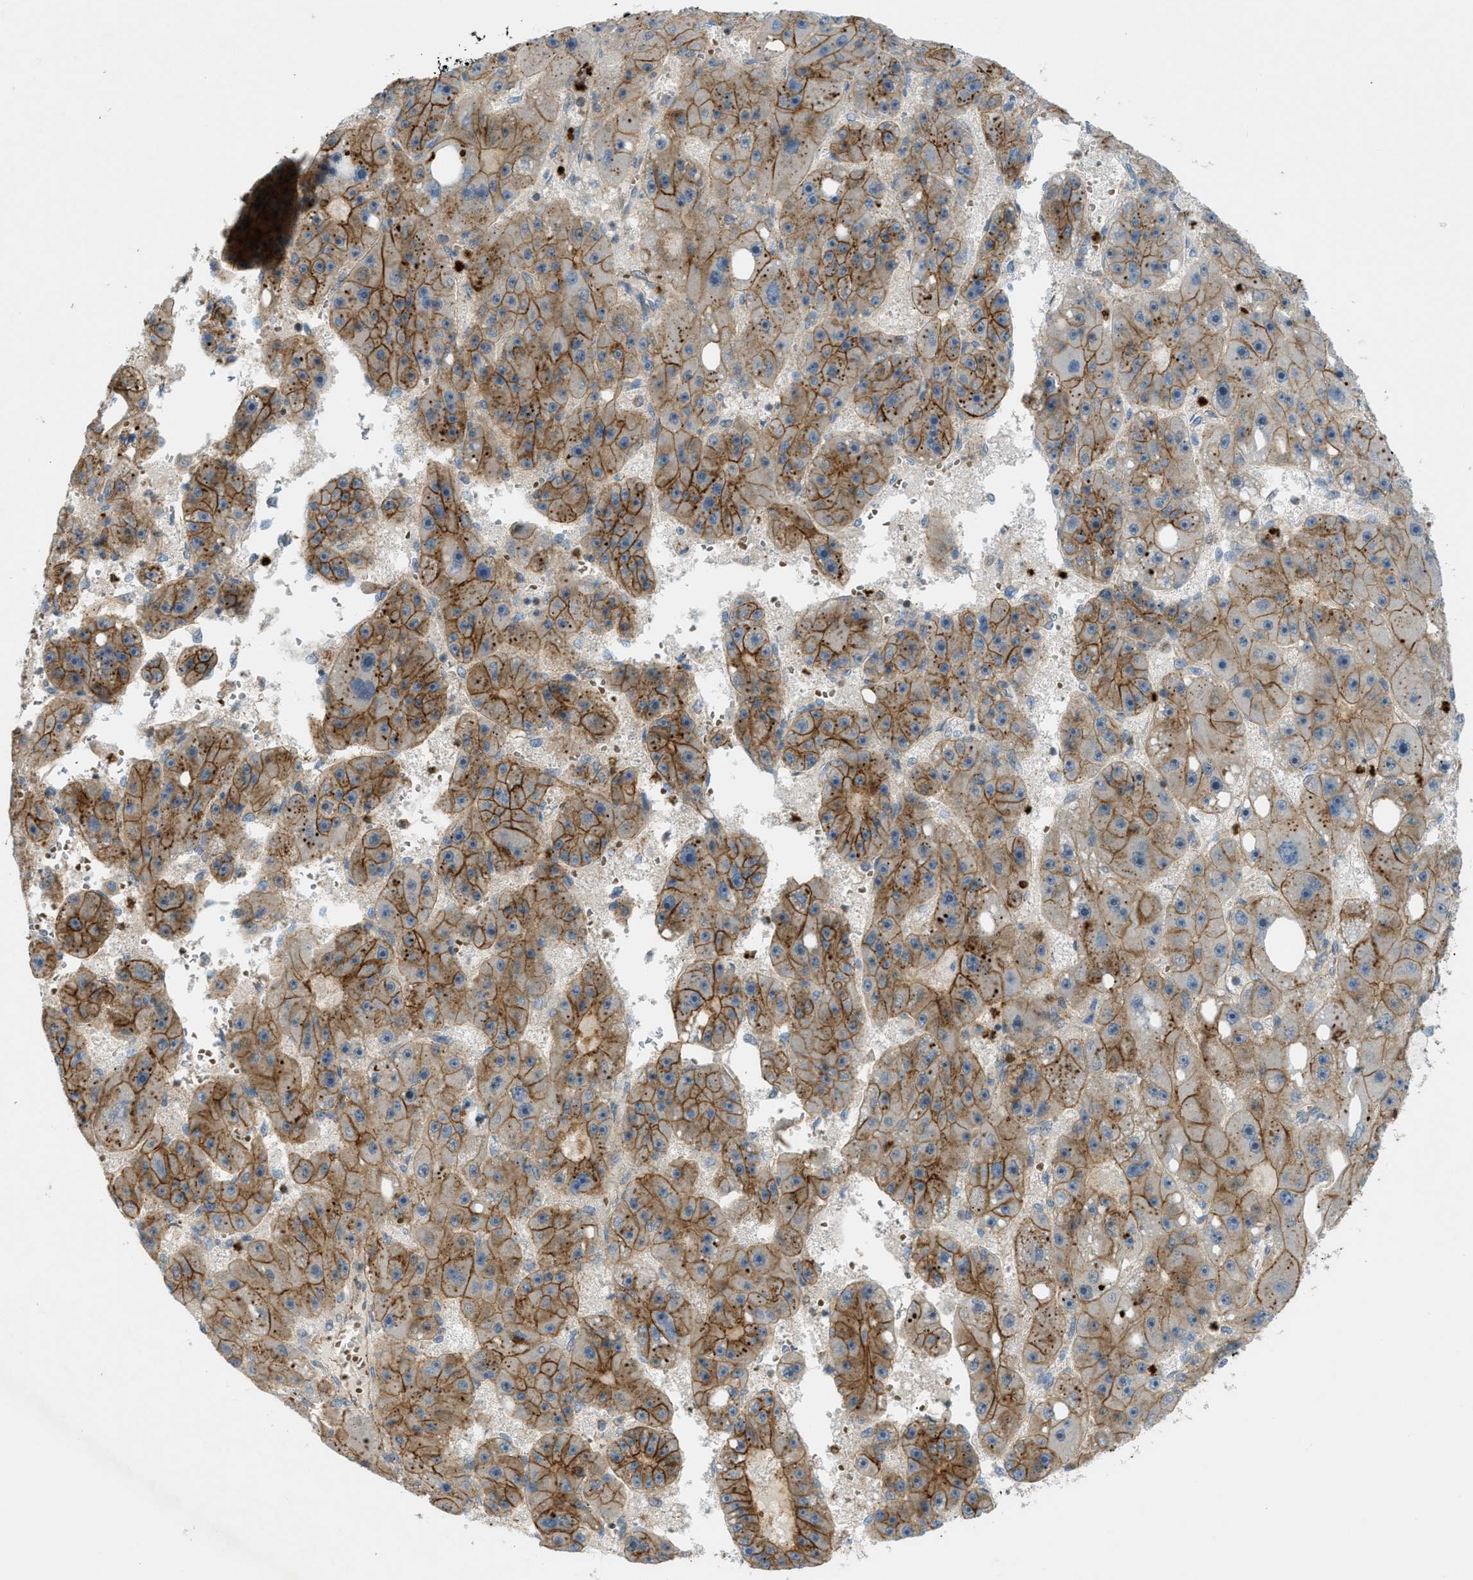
{"staining": {"intensity": "moderate", "quantity": ">75%", "location": "cytoplasmic/membranous"}, "tissue": "liver cancer", "cell_type": "Tumor cells", "image_type": "cancer", "snomed": [{"axis": "morphology", "description": "Carcinoma, Hepatocellular, NOS"}, {"axis": "topography", "description": "Liver"}], "caption": "Immunohistochemistry of human hepatocellular carcinoma (liver) demonstrates medium levels of moderate cytoplasmic/membranous positivity in approximately >75% of tumor cells.", "gene": "GRK6", "patient": {"sex": "female", "age": 61}}